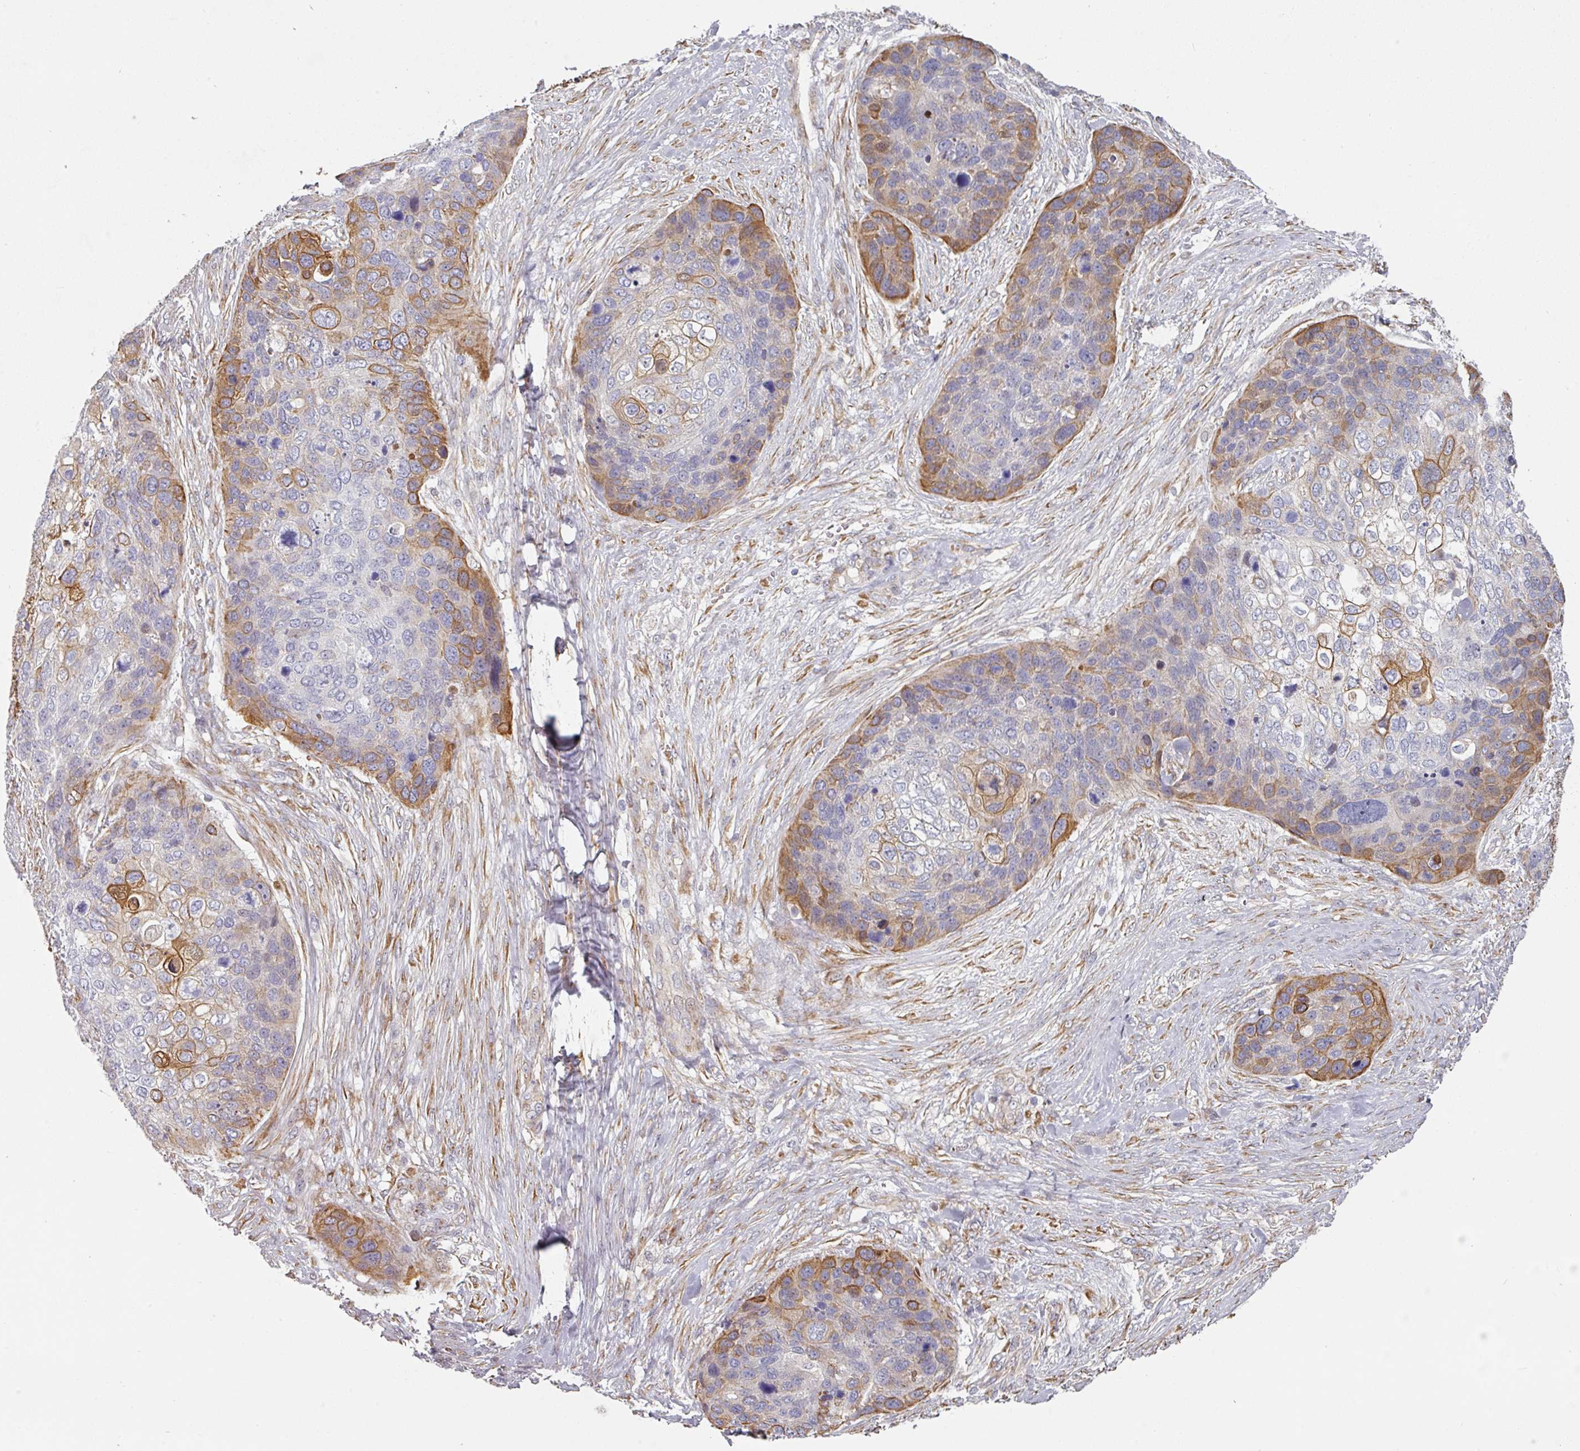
{"staining": {"intensity": "moderate", "quantity": "<25%", "location": "cytoplasmic/membranous"}, "tissue": "skin cancer", "cell_type": "Tumor cells", "image_type": "cancer", "snomed": [{"axis": "morphology", "description": "Basal cell carcinoma"}, {"axis": "topography", "description": "Skin"}], "caption": "Immunohistochemistry histopathology image of neoplastic tissue: skin basal cell carcinoma stained using immunohistochemistry (IHC) demonstrates low levels of moderate protein expression localized specifically in the cytoplasmic/membranous of tumor cells, appearing as a cytoplasmic/membranous brown color.", "gene": "CEP78", "patient": {"sex": "female", "age": 74}}